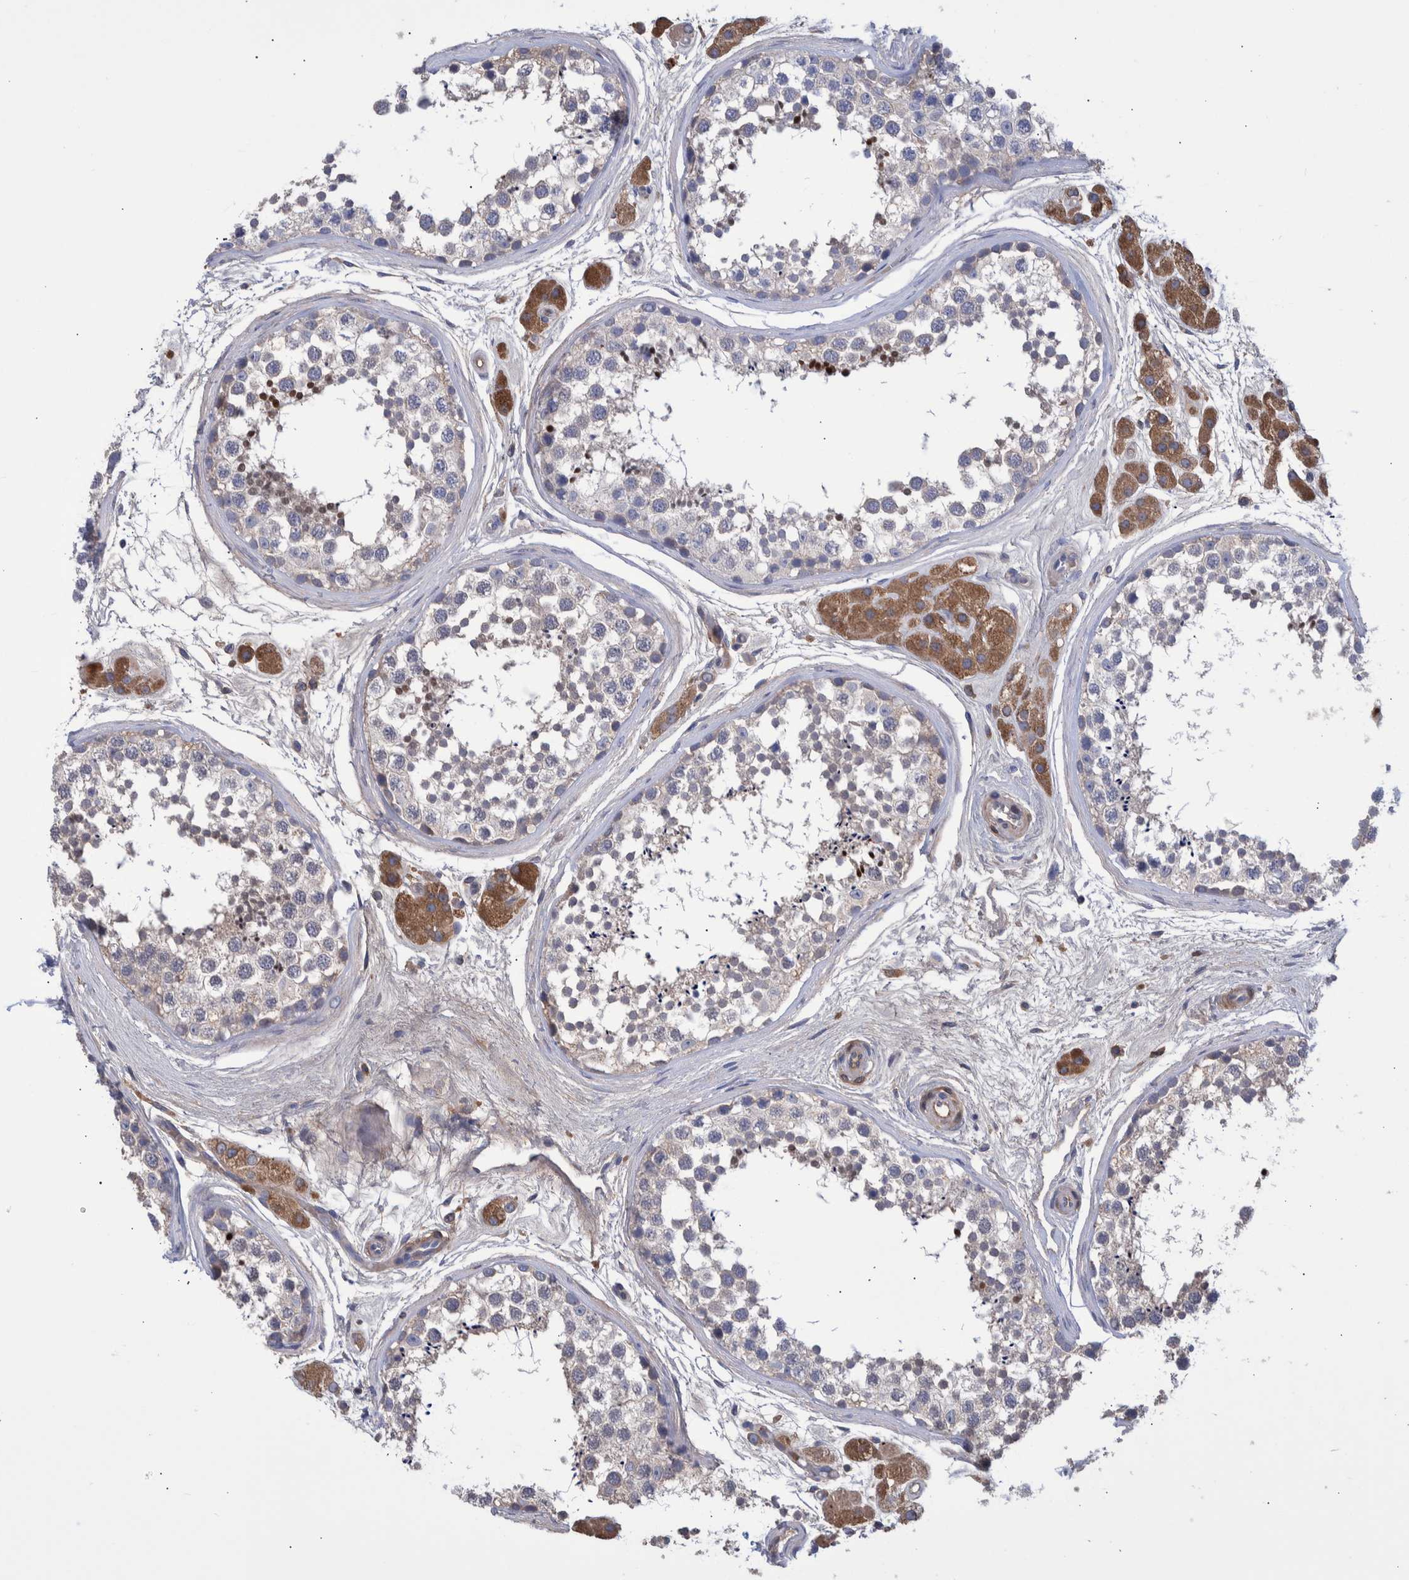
{"staining": {"intensity": "weak", "quantity": "<25%", "location": "cytoplasmic/membranous"}, "tissue": "testis", "cell_type": "Cells in seminiferous ducts", "image_type": "normal", "snomed": [{"axis": "morphology", "description": "Normal tissue, NOS"}, {"axis": "topography", "description": "Testis"}], "caption": "Immunohistochemistry (IHC) image of normal testis: human testis stained with DAB demonstrates no significant protein staining in cells in seminiferous ducts.", "gene": "DLL4", "patient": {"sex": "male", "age": 56}}